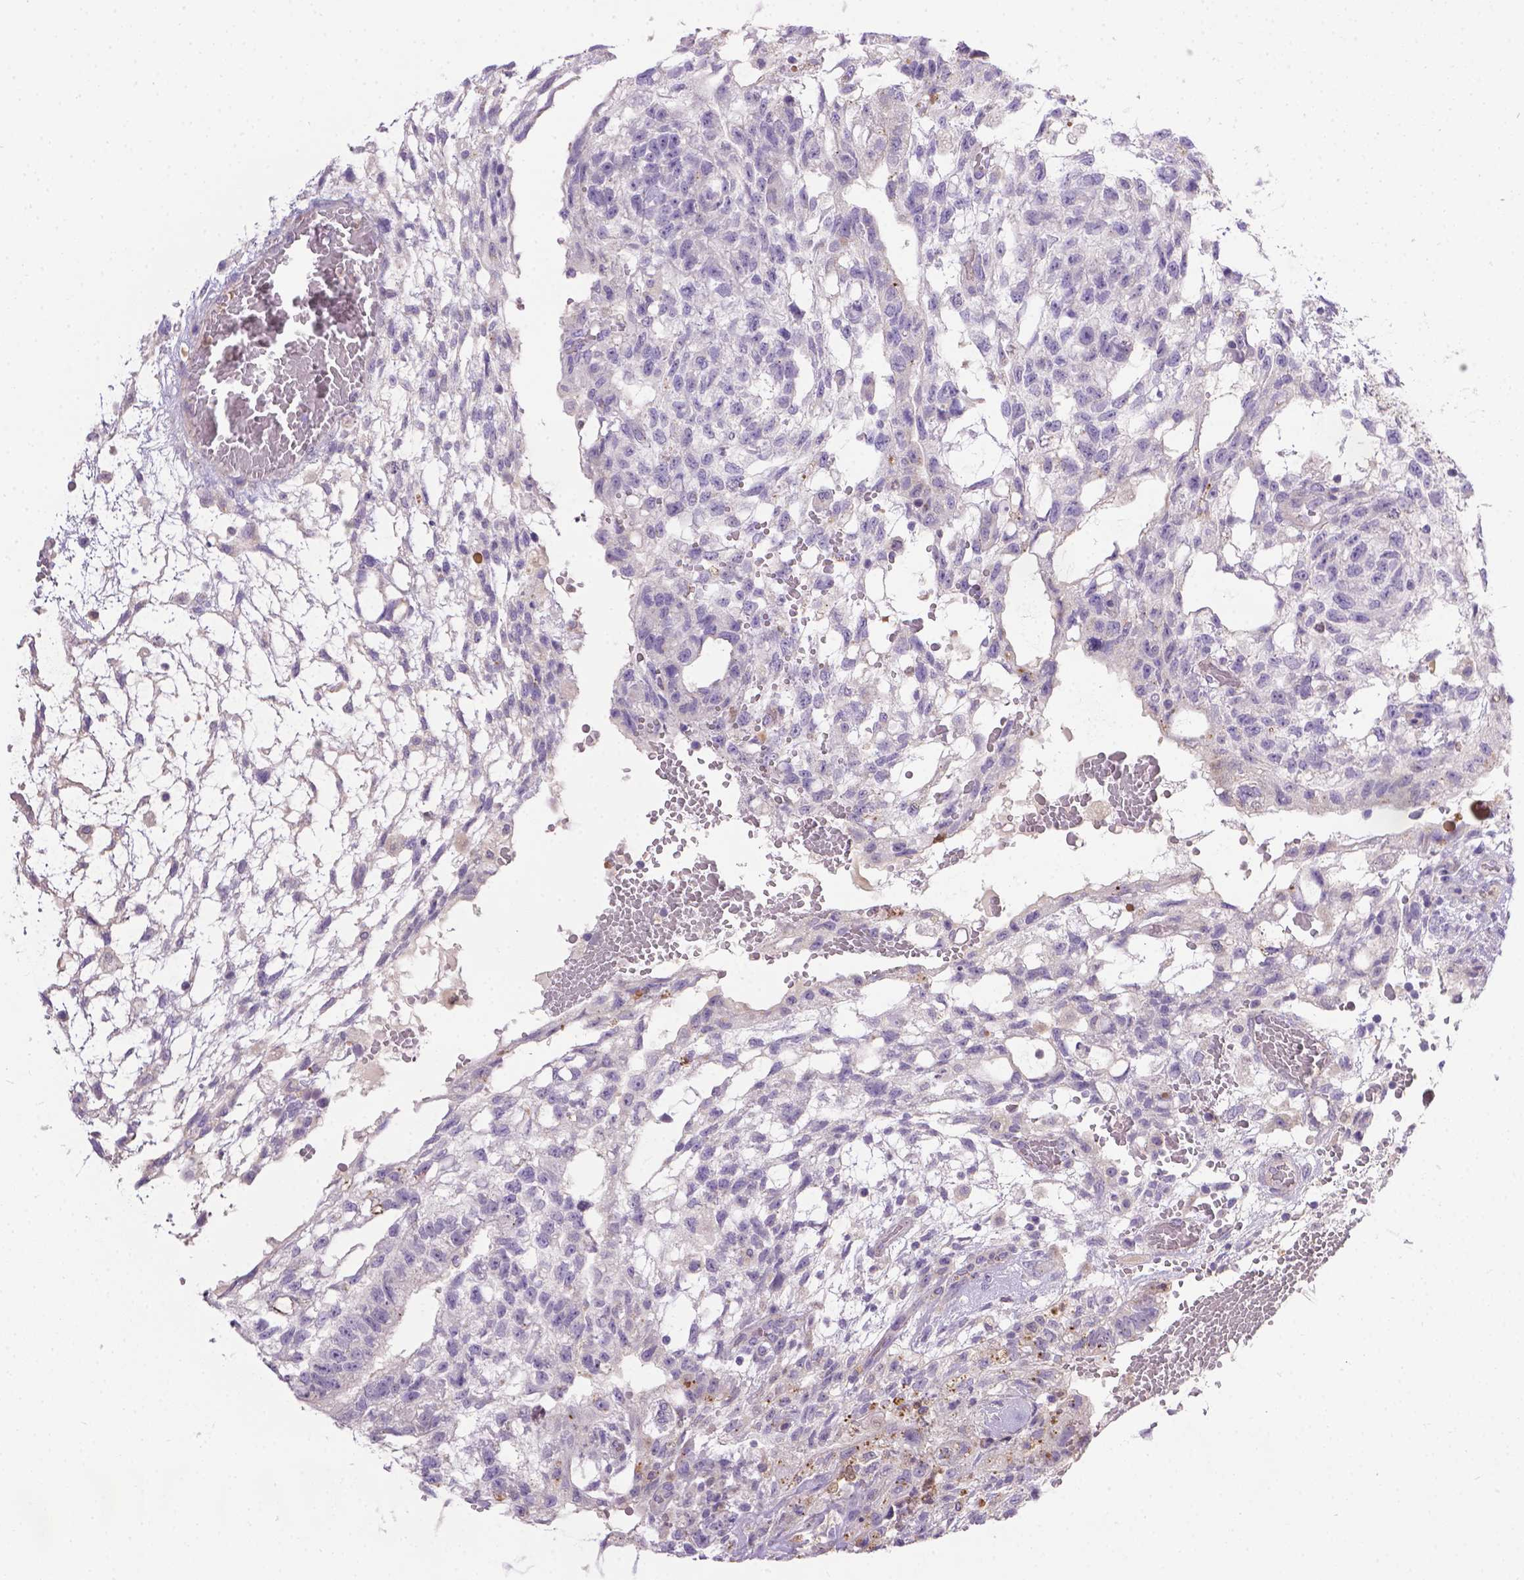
{"staining": {"intensity": "negative", "quantity": "none", "location": "none"}, "tissue": "testis cancer", "cell_type": "Tumor cells", "image_type": "cancer", "snomed": [{"axis": "morphology", "description": "Carcinoma, Embryonal, NOS"}, {"axis": "topography", "description": "Testis"}], "caption": "Immunohistochemical staining of human testis cancer reveals no significant staining in tumor cells. The staining is performed using DAB (3,3'-diaminobenzidine) brown chromogen with nuclei counter-stained in using hematoxylin.", "gene": "TM4SF18", "patient": {"sex": "male", "age": 32}}